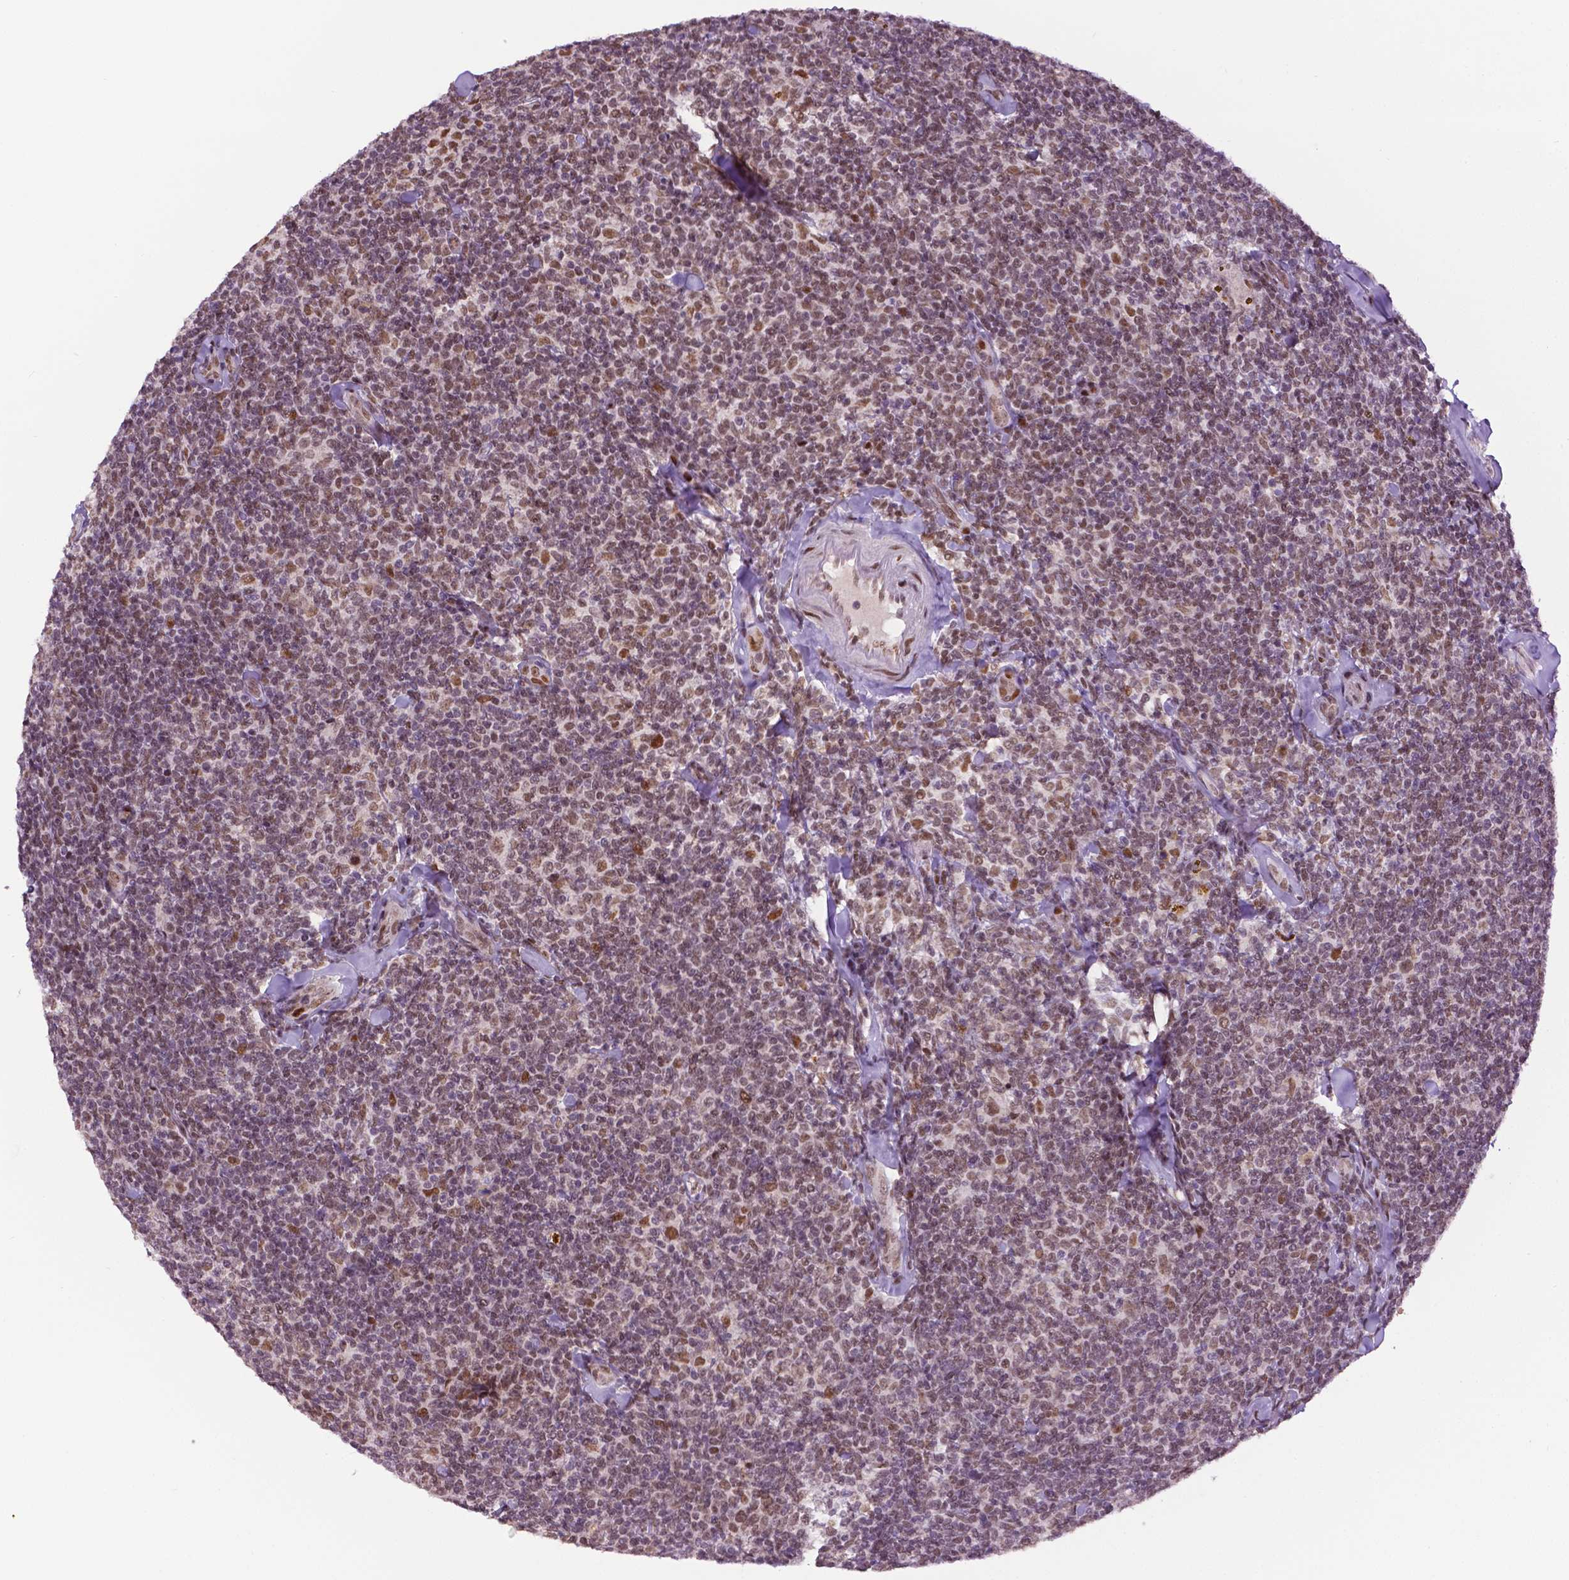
{"staining": {"intensity": "moderate", "quantity": "25%-75%", "location": "nuclear"}, "tissue": "lymphoma", "cell_type": "Tumor cells", "image_type": "cancer", "snomed": [{"axis": "morphology", "description": "Malignant lymphoma, non-Hodgkin's type, Low grade"}, {"axis": "topography", "description": "Lymph node"}], "caption": "Lymphoma was stained to show a protein in brown. There is medium levels of moderate nuclear expression in about 25%-75% of tumor cells. (IHC, brightfield microscopy, high magnification).", "gene": "ZNF41", "patient": {"sex": "female", "age": 56}}